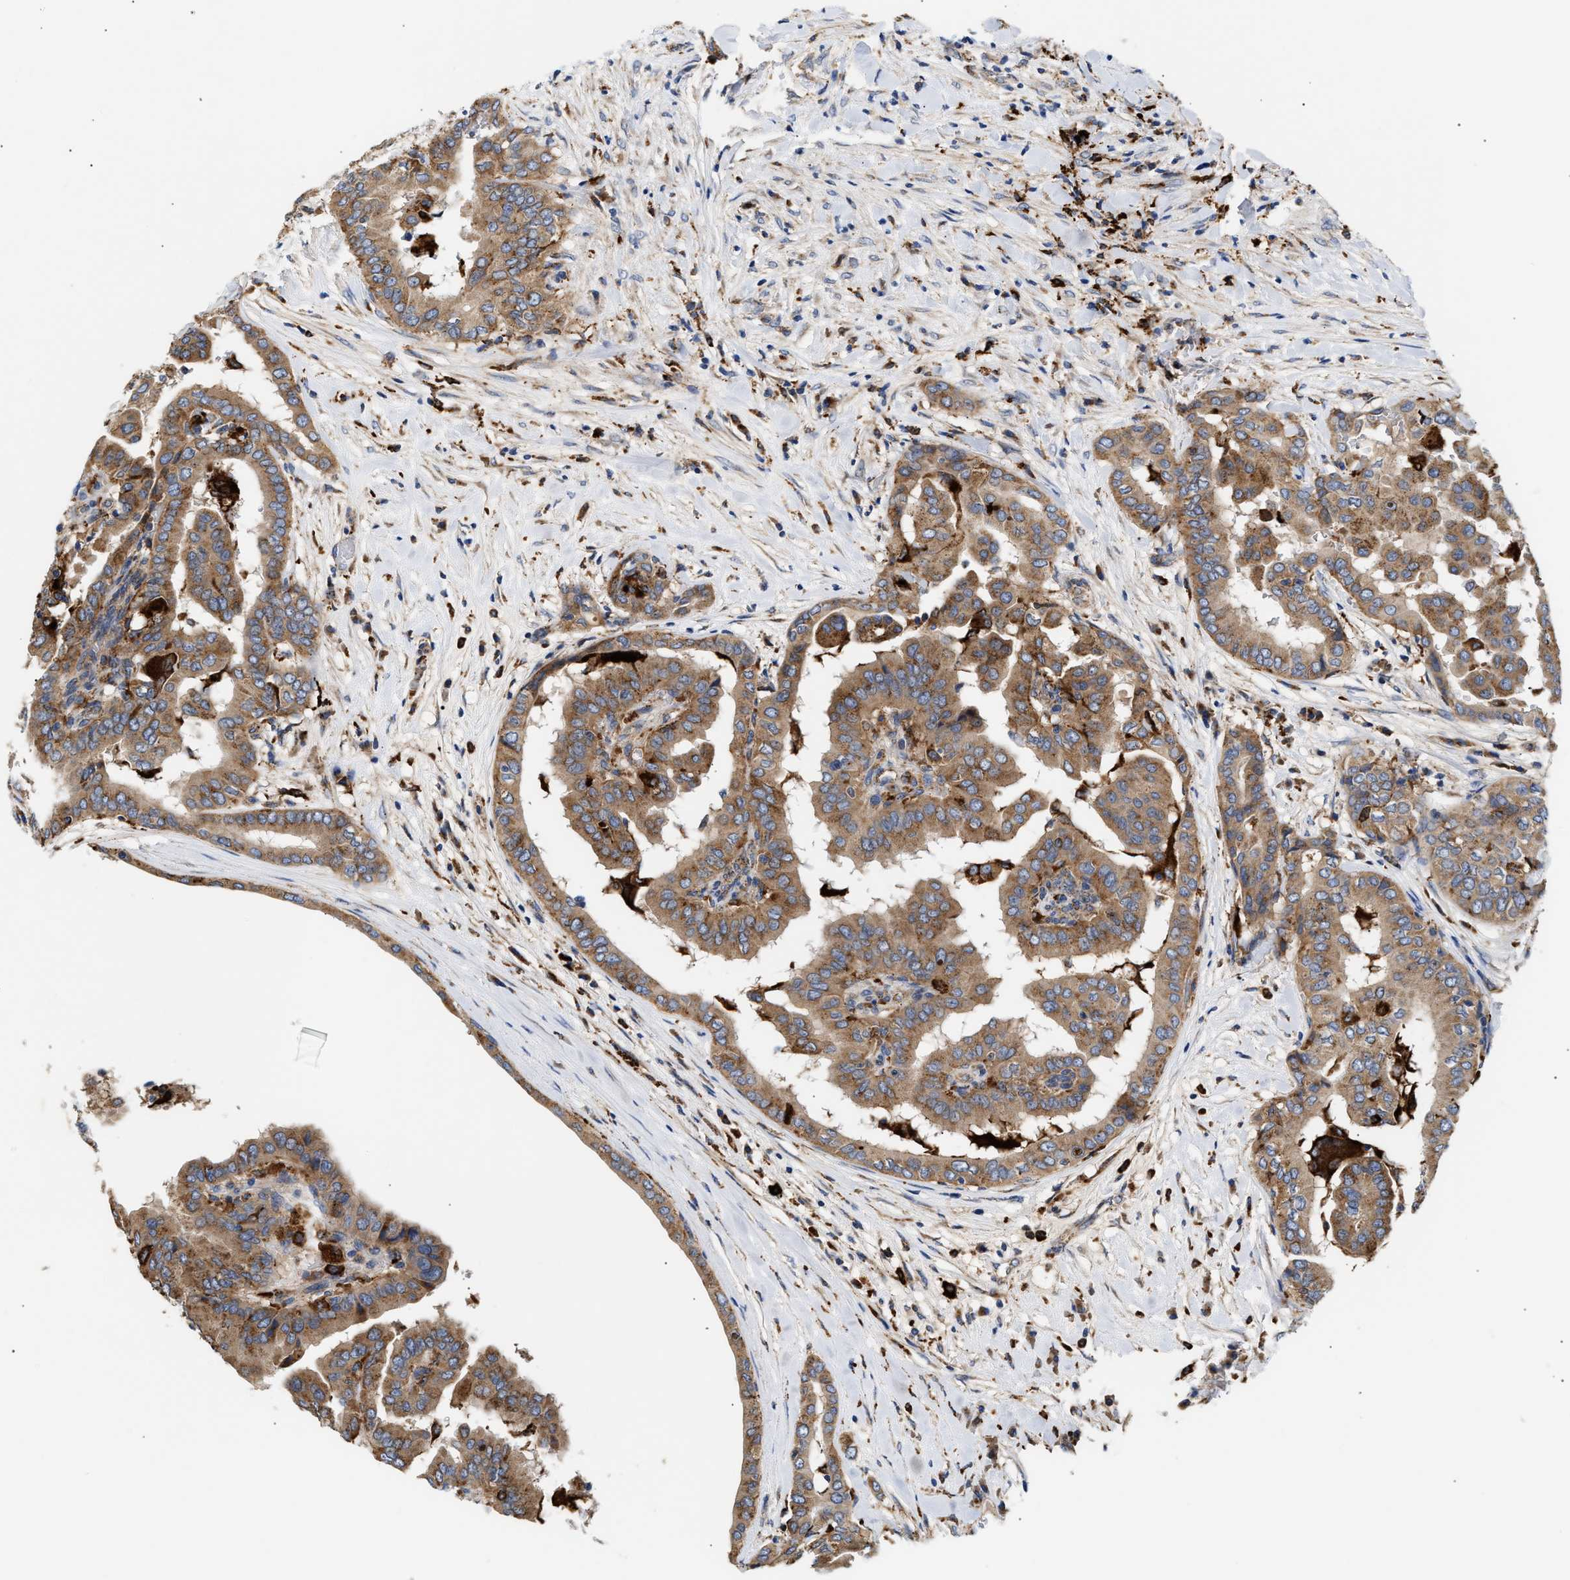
{"staining": {"intensity": "moderate", "quantity": ">75%", "location": "cytoplasmic/membranous"}, "tissue": "thyroid cancer", "cell_type": "Tumor cells", "image_type": "cancer", "snomed": [{"axis": "morphology", "description": "Papillary adenocarcinoma, NOS"}, {"axis": "topography", "description": "Thyroid gland"}], "caption": "Moderate cytoplasmic/membranous protein positivity is seen in about >75% of tumor cells in thyroid cancer (papillary adenocarcinoma).", "gene": "CCDC146", "patient": {"sex": "male", "age": 33}}